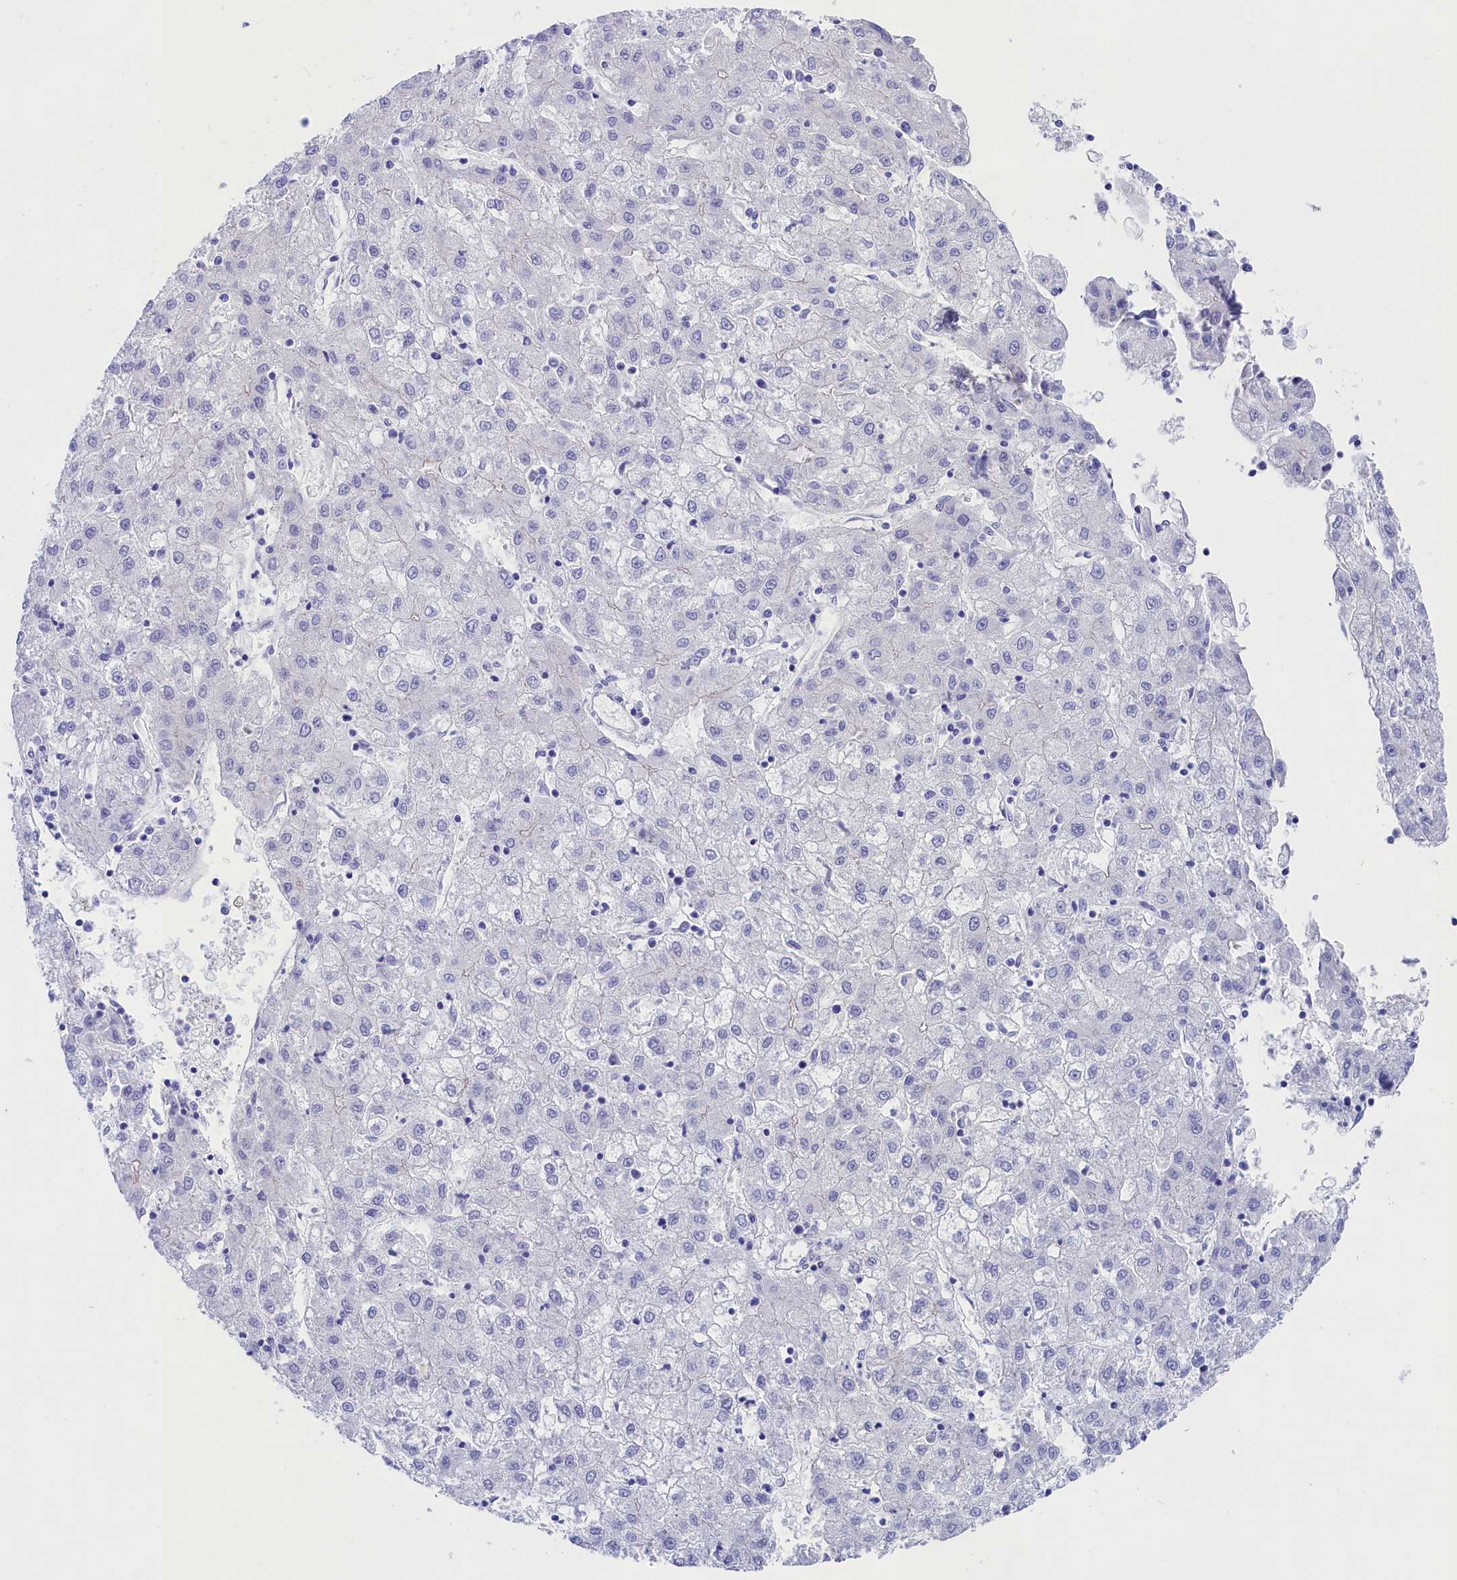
{"staining": {"intensity": "negative", "quantity": "none", "location": "none"}, "tissue": "liver cancer", "cell_type": "Tumor cells", "image_type": "cancer", "snomed": [{"axis": "morphology", "description": "Carcinoma, Hepatocellular, NOS"}, {"axis": "topography", "description": "Liver"}], "caption": "High power microscopy histopathology image of an IHC photomicrograph of liver hepatocellular carcinoma, revealing no significant staining in tumor cells. (Stains: DAB (3,3'-diaminobenzidine) immunohistochemistry with hematoxylin counter stain, Microscopy: brightfield microscopy at high magnification).", "gene": "PPP1R13L", "patient": {"sex": "male", "age": 72}}